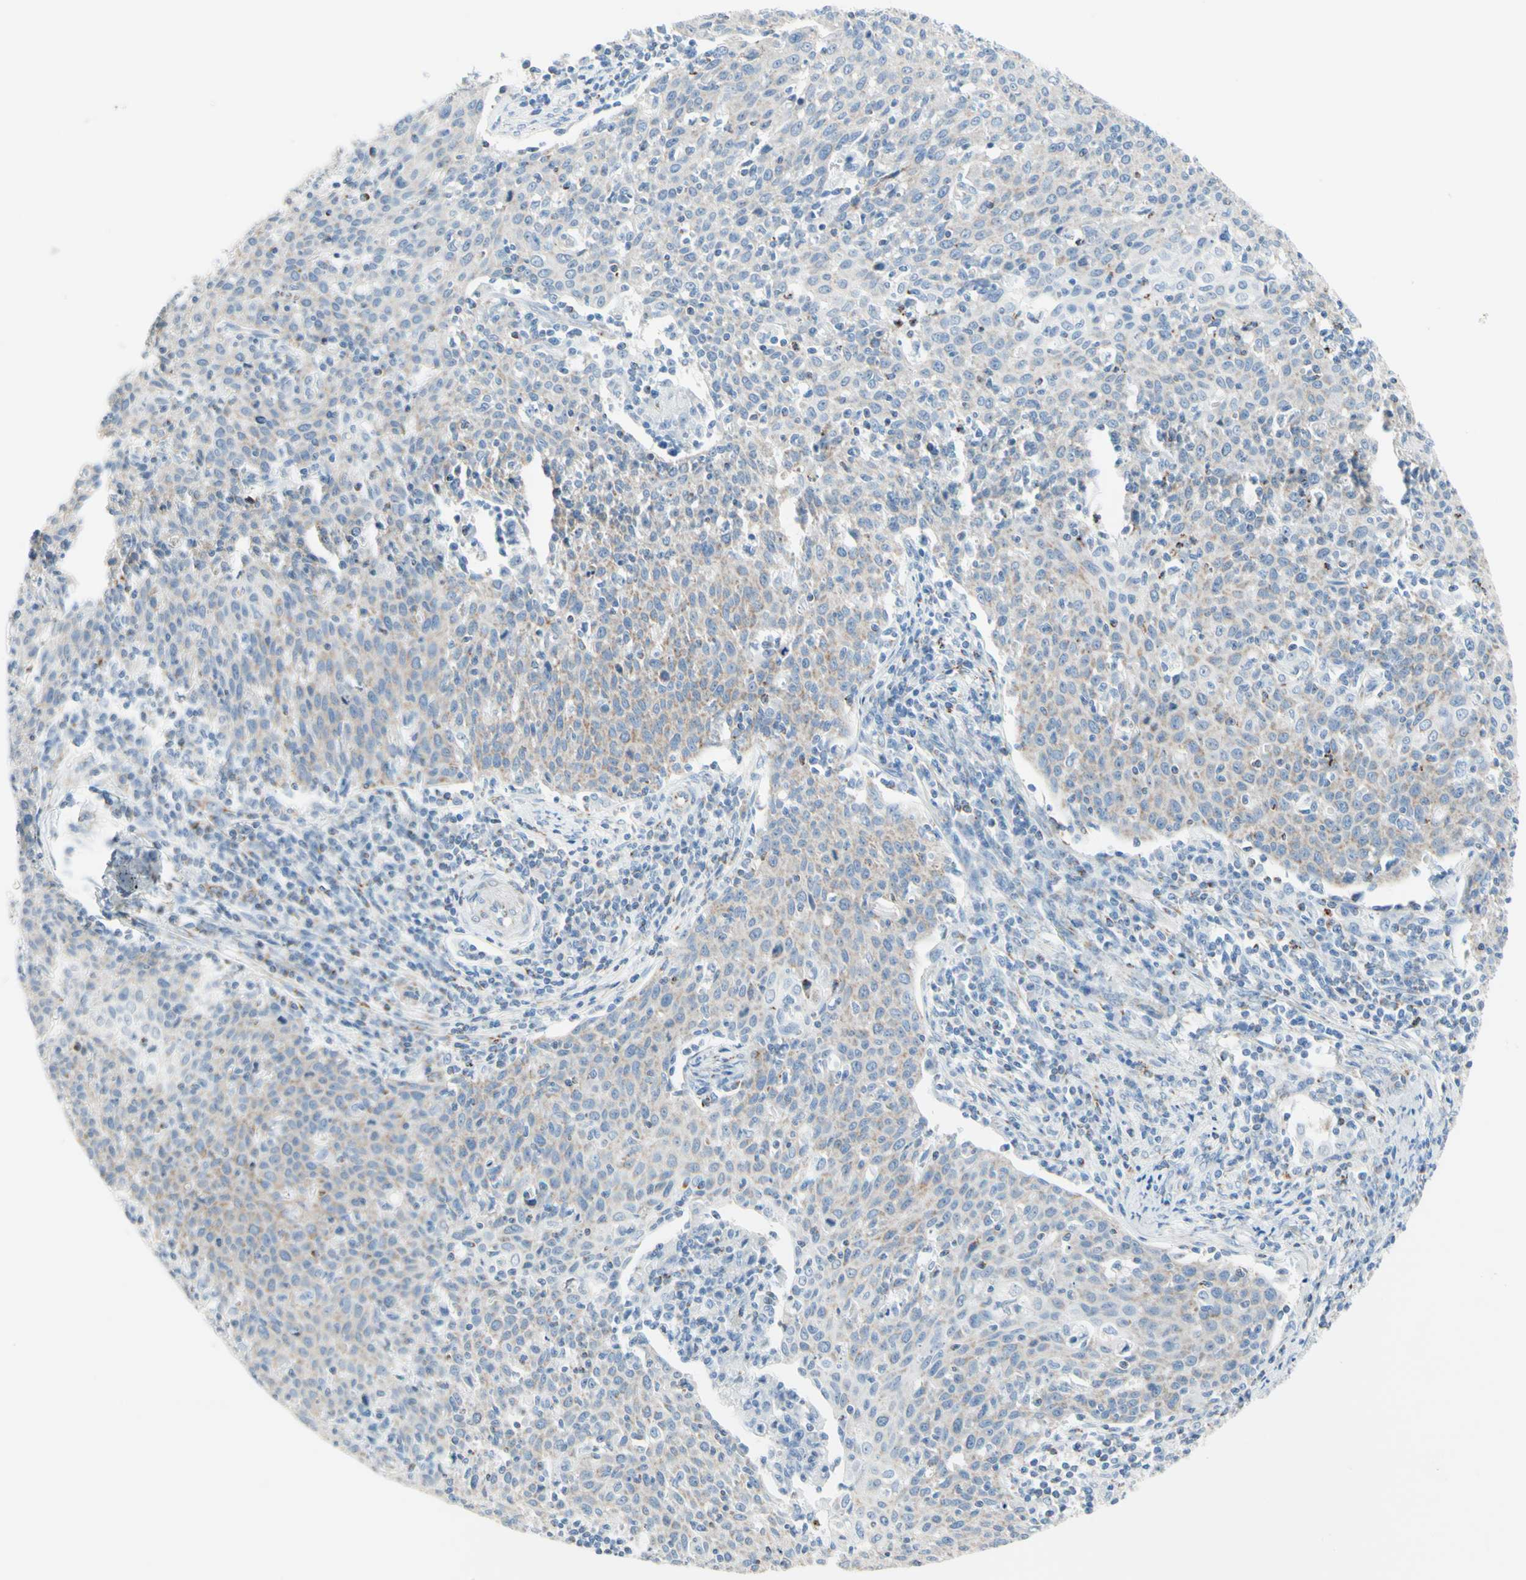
{"staining": {"intensity": "weak", "quantity": "25%-75%", "location": "cytoplasmic/membranous"}, "tissue": "cervical cancer", "cell_type": "Tumor cells", "image_type": "cancer", "snomed": [{"axis": "morphology", "description": "Squamous cell carcinoma, NOS"}, {"axis": "topography", "description": "Cervix"}], "caption": "Immunohistochemistry histopathology image of human cervical cancer stained for a protein (brown), which exhibits low levels of weak cytoplasmic/membranous positivity in about 25%-75% of tumor cells.", "gene": "CYSLTR1", "patient": {"sex": "female", "age": 38}}